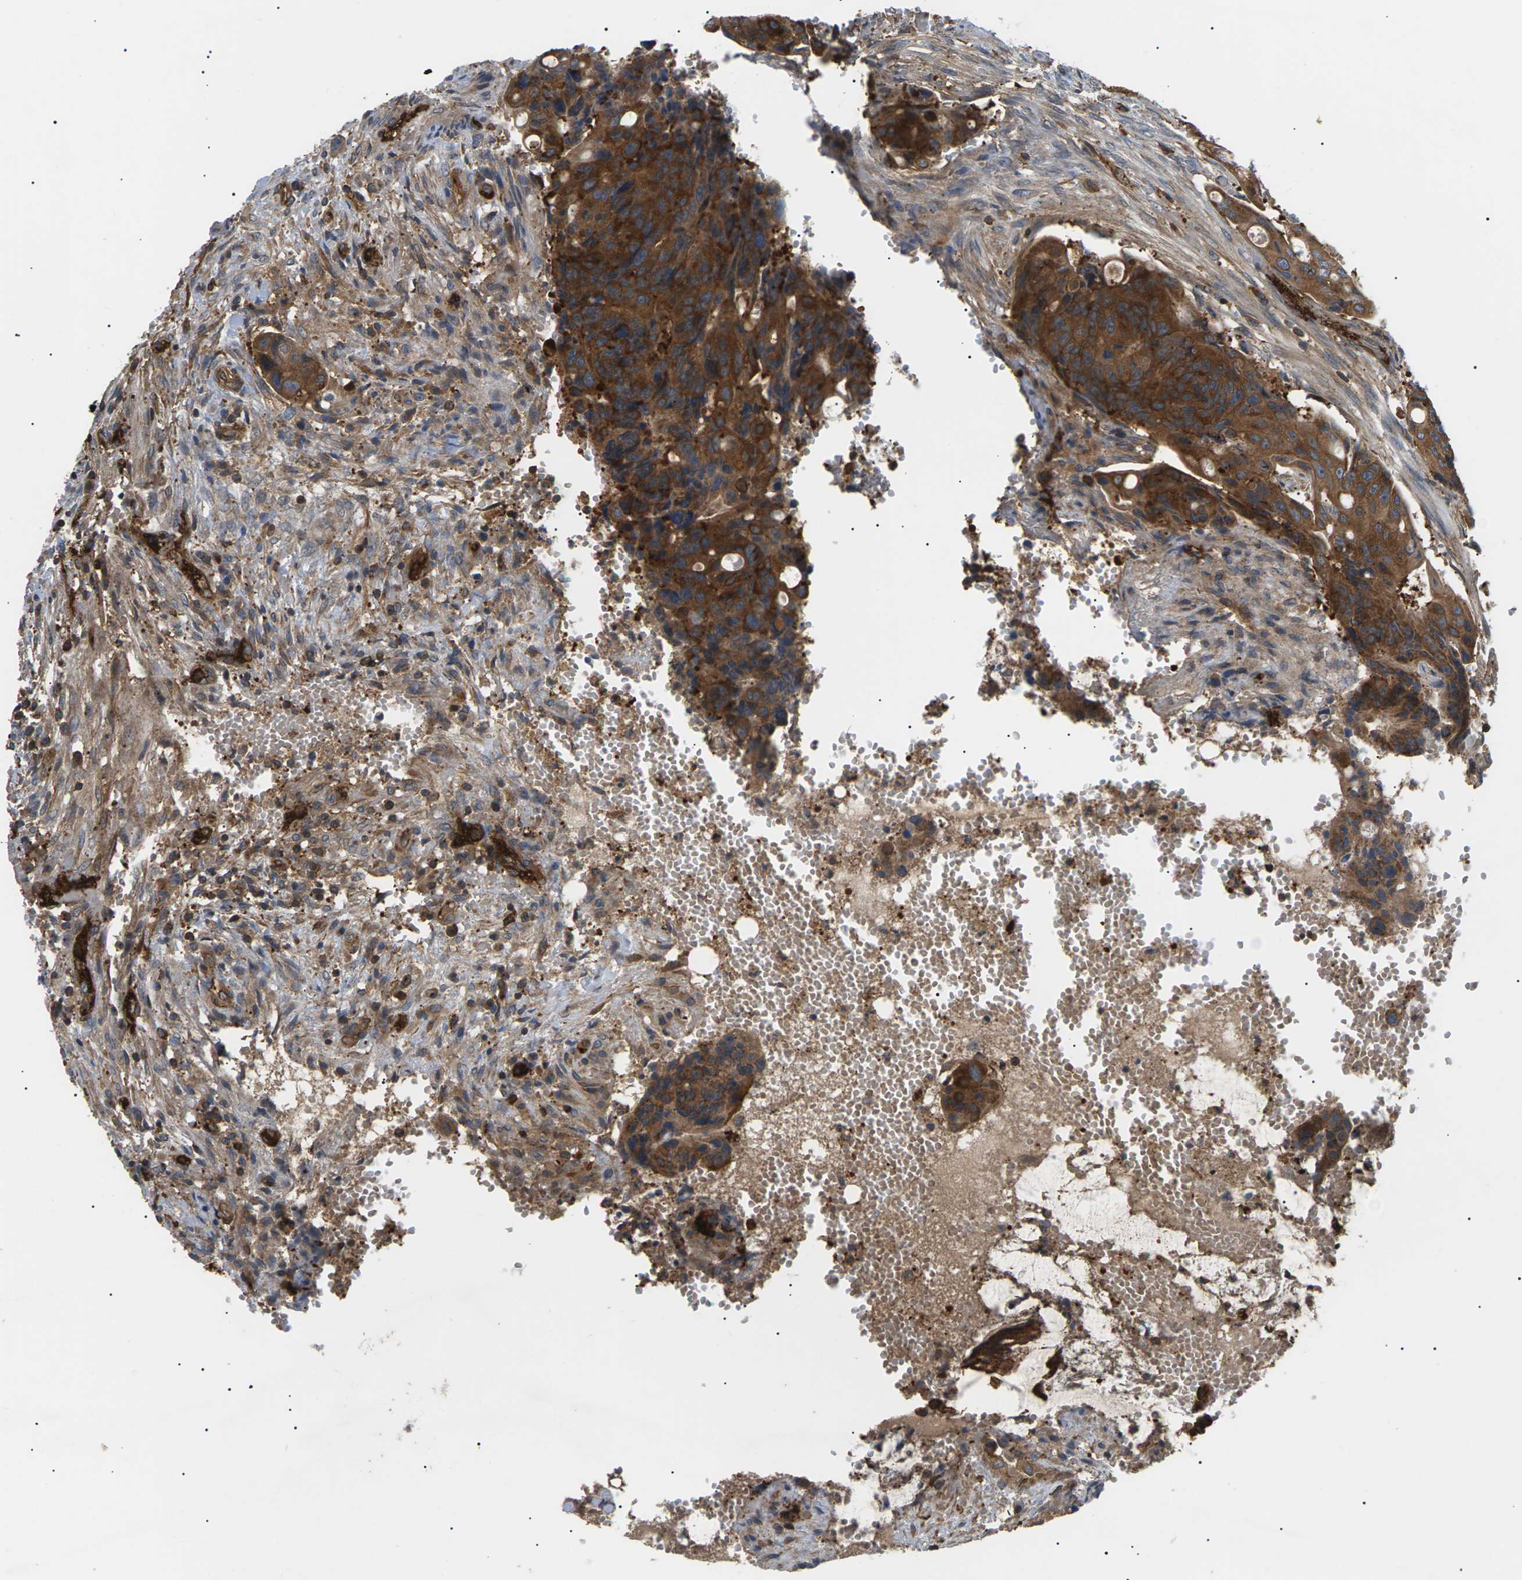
{"staining": {"intensity": "strong", "quantity": ">75%", "location": "cytoplasmic/membranous"}, "tissue": "colorectal cancer", "cell_type": "Tumor cells", "image_type": "cancer", "snomed": [{"axis": "morphology", "description": "Adenocarcinoma, NOS"}, {"axis": "topography", "description": "Colon"}], "caption": "Brown immunohistochemical staining in human colorectal adenocarcinoma demonstrates strong cytoplasmic/membranous staining in about >75% of tumor cells. The staining was performed using DAB to visualize the protein expression in brown, while the nuclei were stained in blue with hematoxylin (Magnification: 20x).", "gene": "TMTC4", "patient": {"sex": "female", "age": 57}}